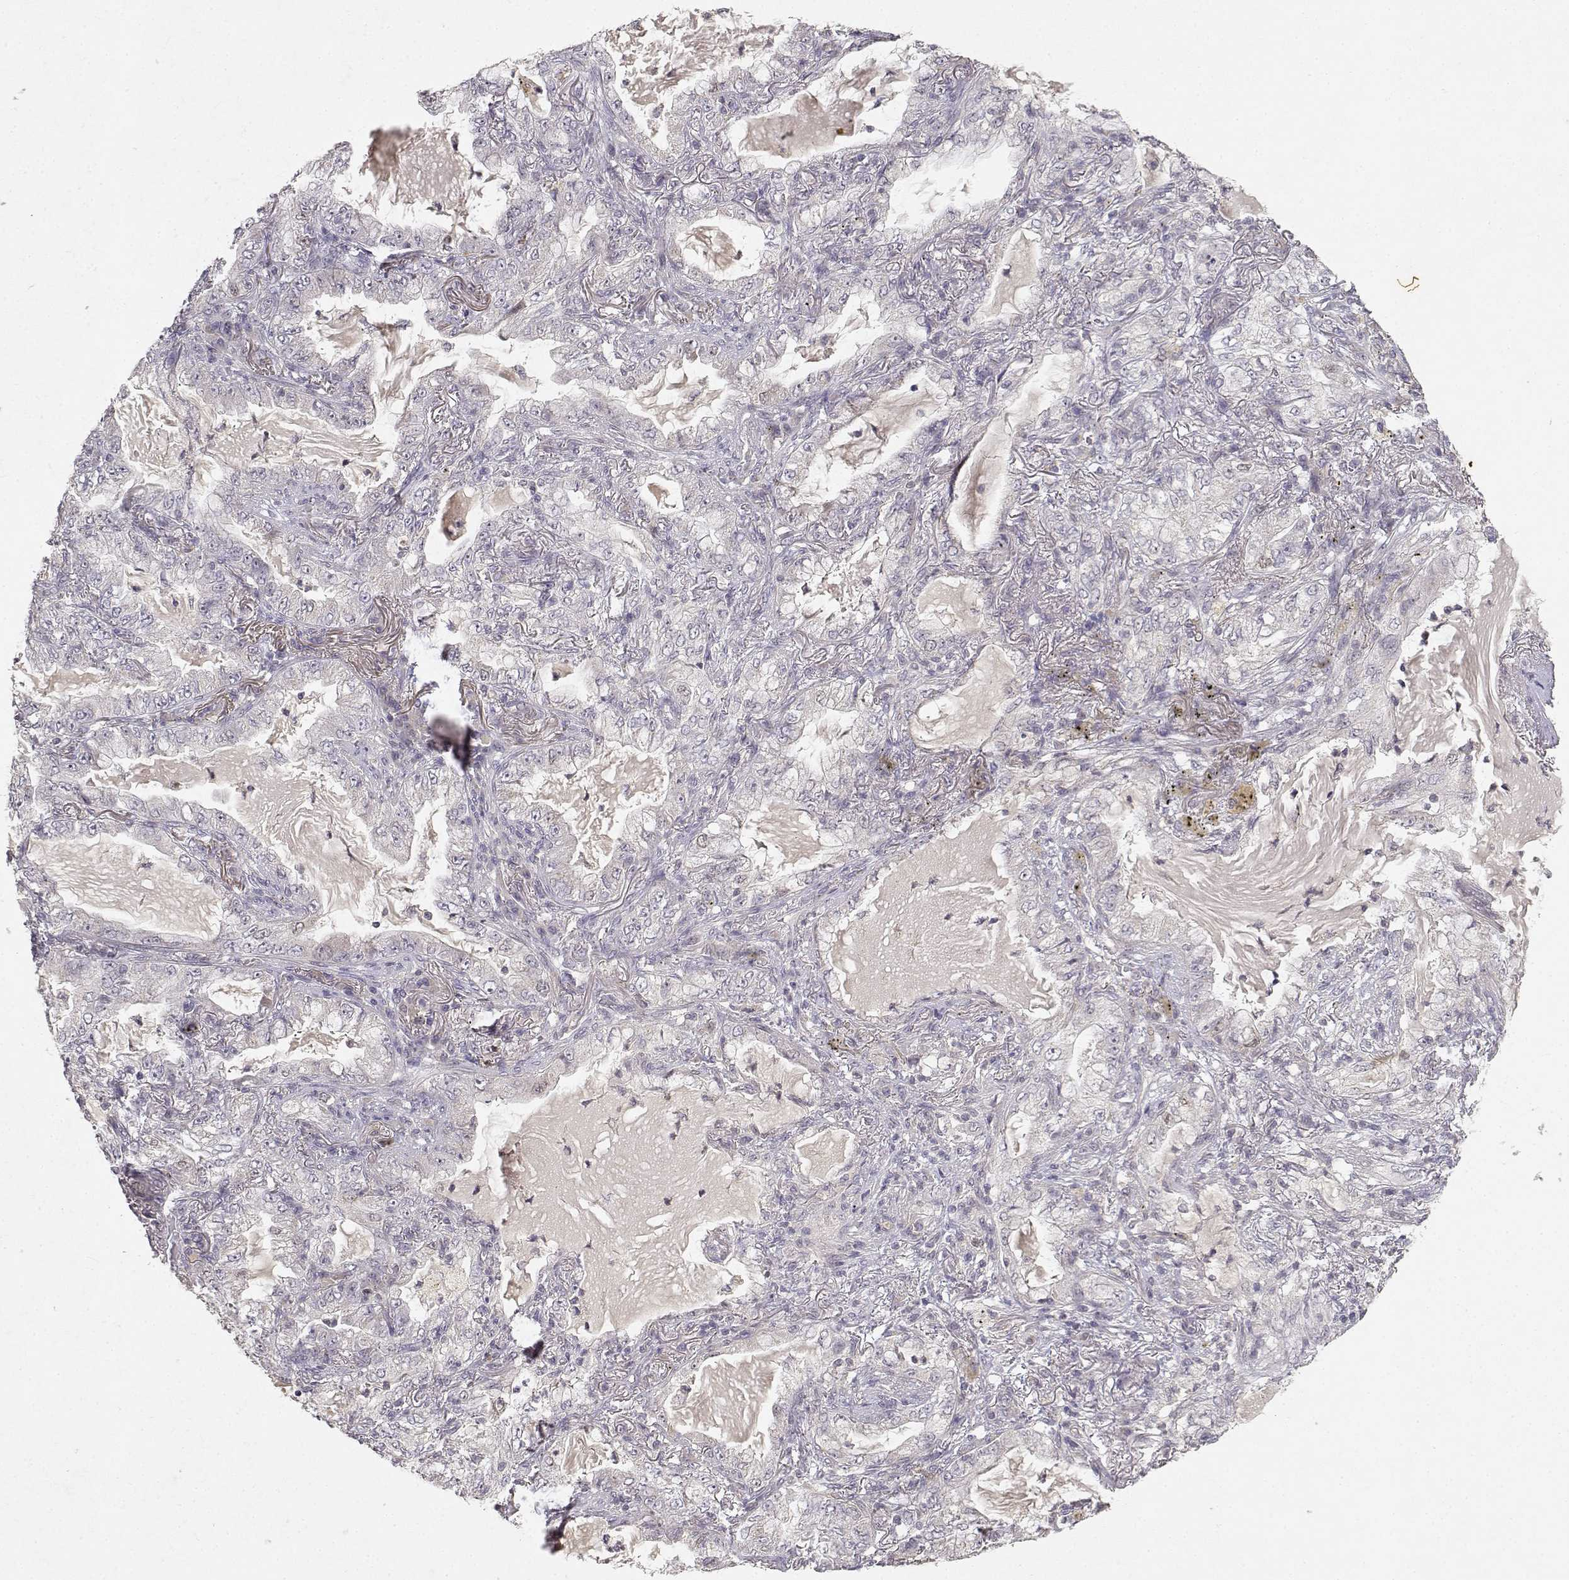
{"staining": {"intensity": "negative", "quantity": "none", "location": "none"}, "tissue": "lung cancer", "cell_type": "Tumor cells", "image_type": "cancer", "snomed": [{"axis": "morphology", "description": "Adenocarcinoma, NOS"}, {"axis": "topography", "description": "Lung"}], "caption": "An immunohistochemistry micrograph of adenocarcinoma (lung) is shown. There is no staining in tumor cells of adenocarcinoma (lung). Nuclei are stained in blue.", "gene": "RAD51", "patient": {"sex": "female", "age": 73}}